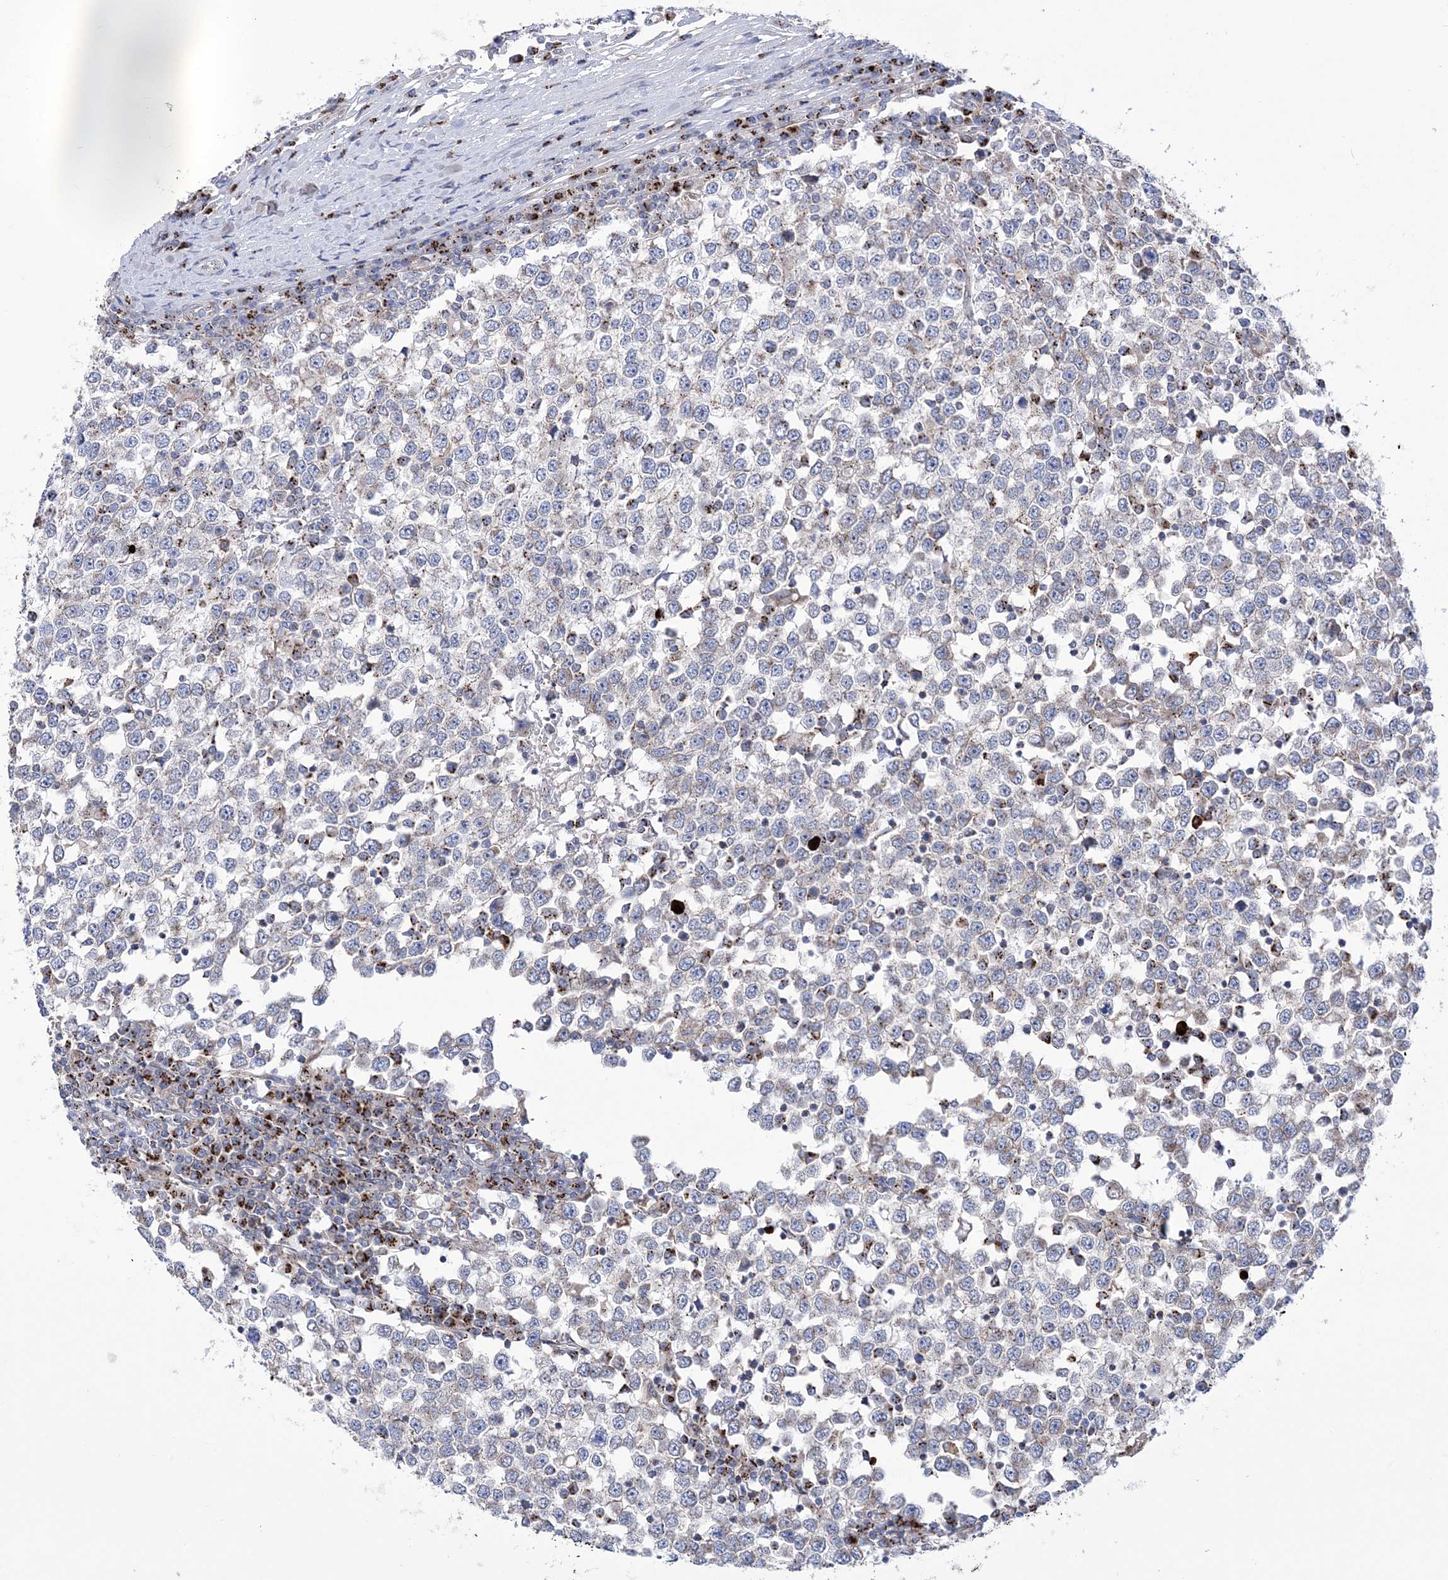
{"staining": {"intensity": "negative", "quantity": "none", "location": "none"}, "tissue": "testis cancer", "cell_type": "Tumor cells", "image_type": "cancer", "snomed": [{"axis": "morphology", "description": "Seminoma, NOS"}, {"axis": "topography", "description": "Testis"}], "caption": "An image of seminoma (testis) stained for a protein reveals no brown staining in tumor cells.", "gene": "COPB2", "patient": {"sex": "male", "age": 65}}